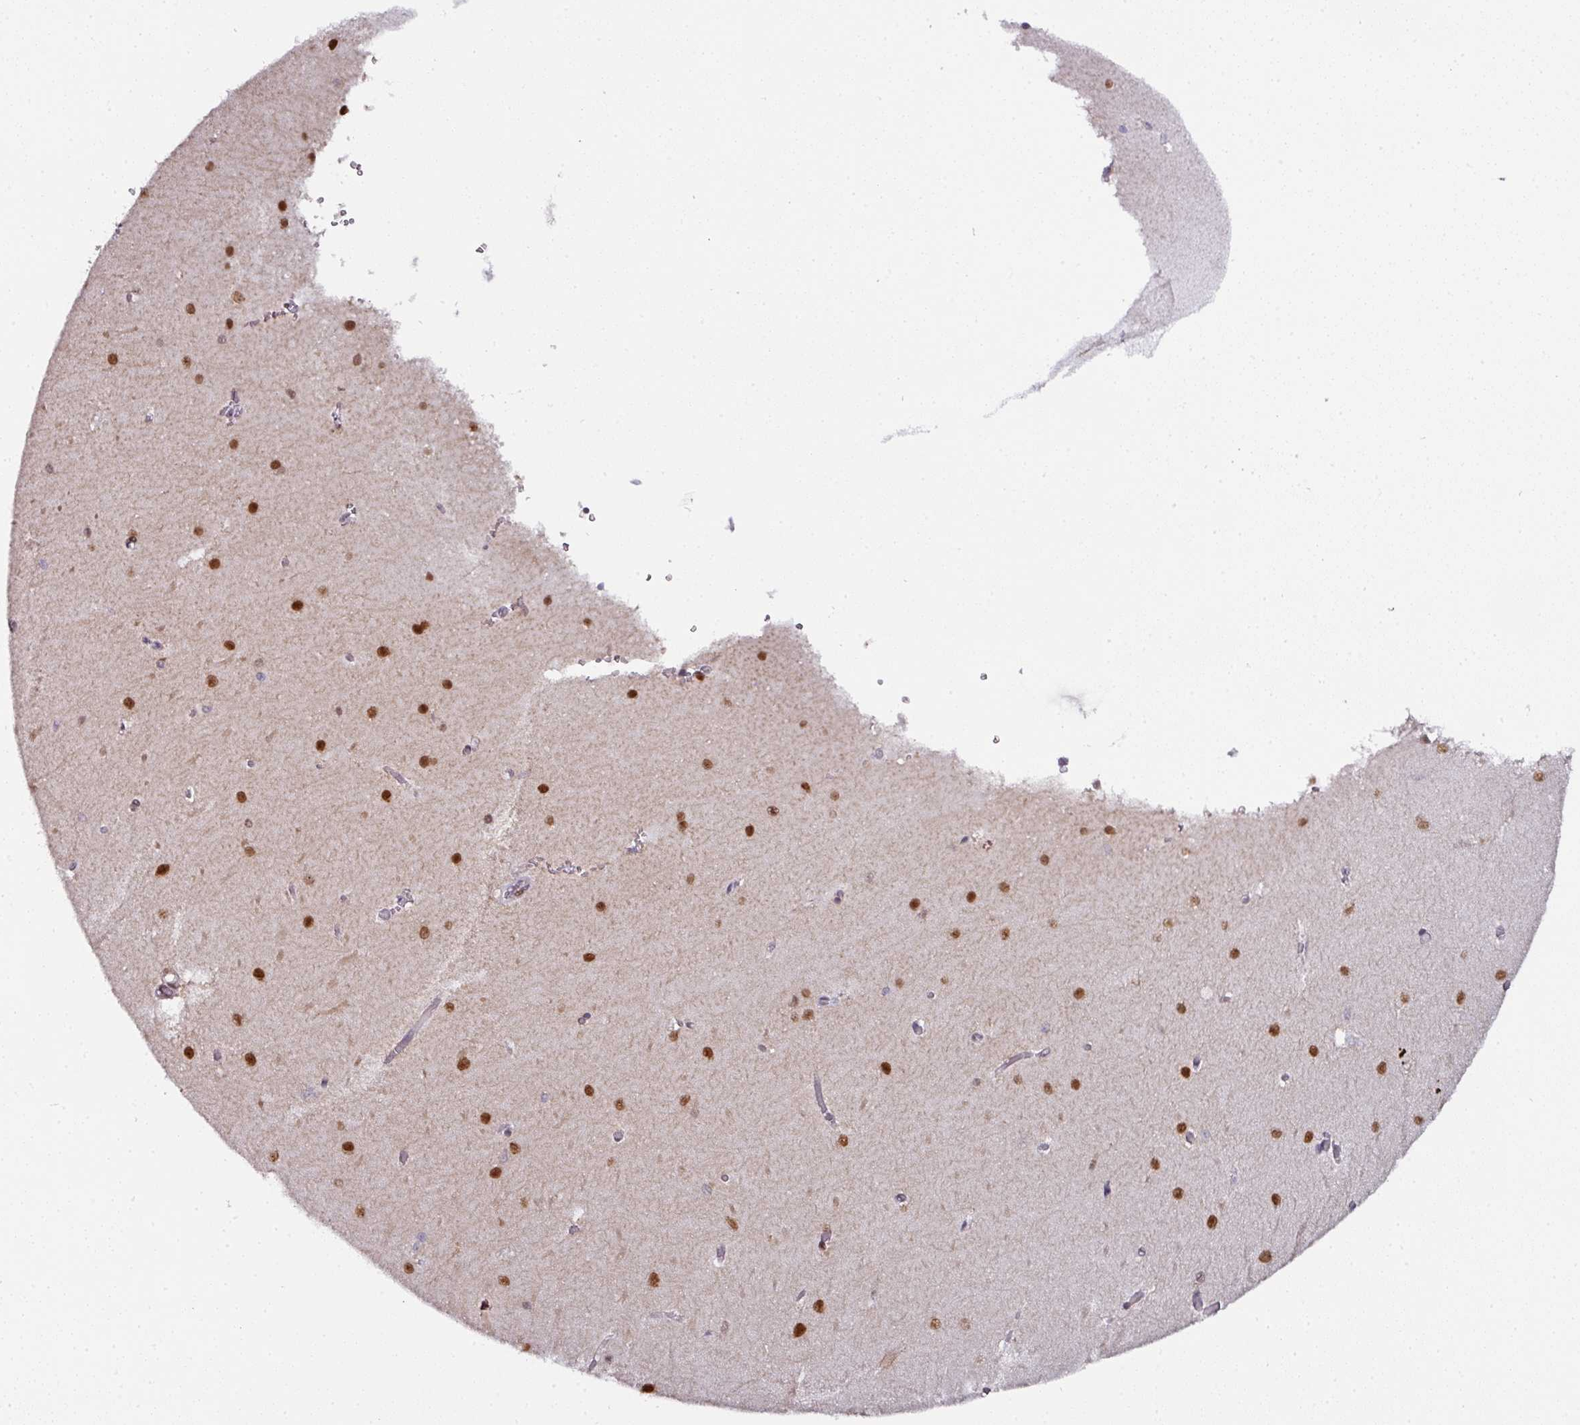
{"staining": {"intensity": "weak", "quantity": "<25%", "location": "nuclear"}, "tissue": "cerebellum", "cell_type": "Cells in granular layer", "image_type": "normal", "snomed": [{"axis": "morphology", "description": "Normal tissue, NOS"}, {"axis": "topography", "description": "Cerebellum"}], "caption": "There is no significant positivity in cells in granular layer of cerebellum. (Stains: DAB (3,3'-diaminobenzidine) immunohistochemistry (IHC) with hematoxylin counter stain, Microscopy: brightfield microscopy at high magnification).", "gene": "APOLD1", "patient": {"sex": "male", "age": 37}}